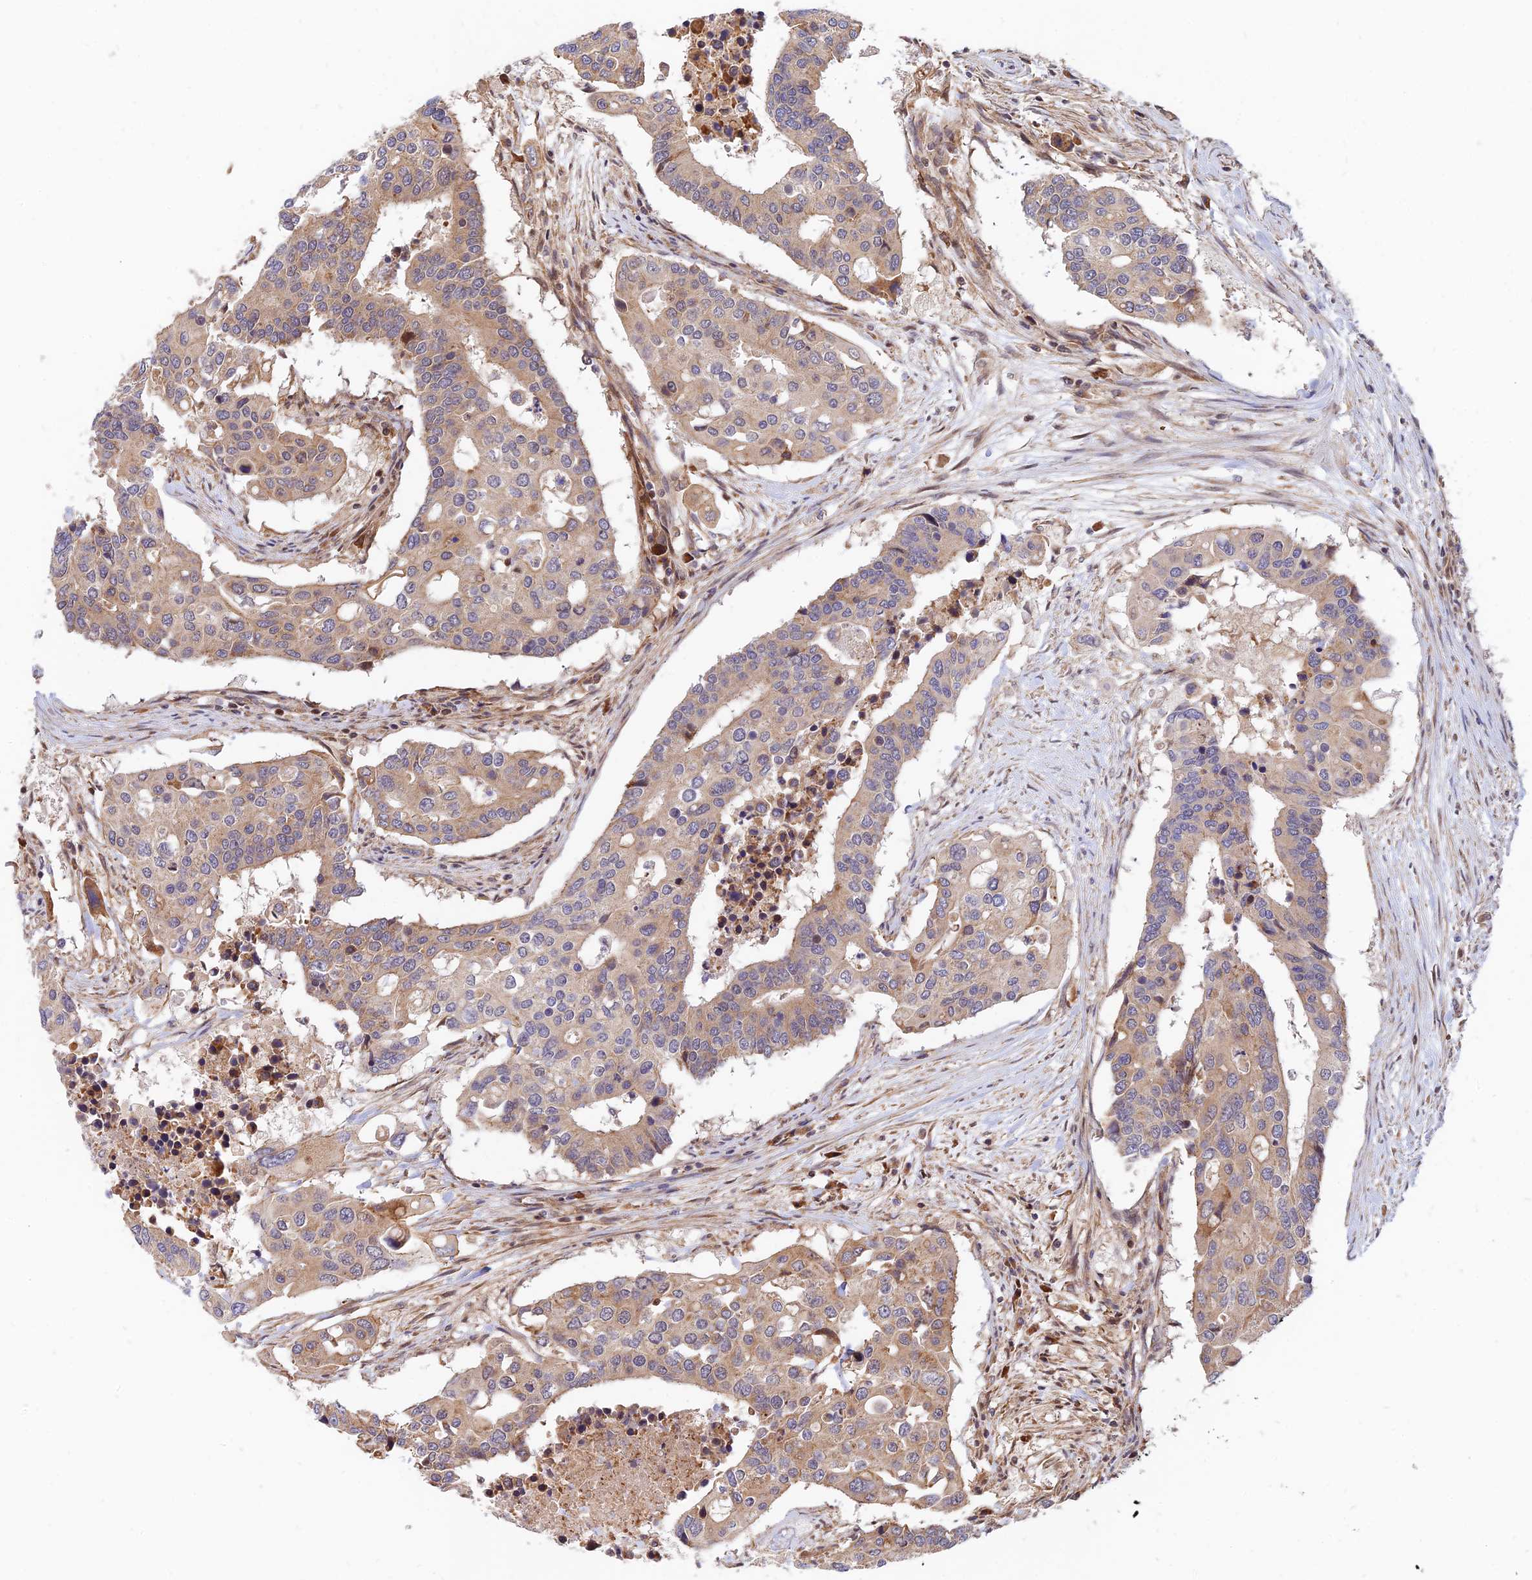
{"staining": {"intensity": "weak", "quantity": "25%-75%", "location": "cytoplasmic/membranous"}, "tissue": "colorectal cancer", "cell_type": "Tumor cells", "image_type": "cancer", "snomed": [{"axis": "morphology", "description": "Adenocarcinoma, NOS"}, {"axis": "topography", "description": "Colon"}], "caption": "Immunohistochemistry staining of colorectal adenocarcinoma, which exhibits low levels of weak cytoplasmic/membranous positivity in approximately 25%-75% of tumor cells indicating weak cytoplasmic/membranous protein expression. The staining was performed using DAB (3,3'-diaminobenzidine) (brown) for protein detection and nuclei were counterstained in hematoxylin (blue).", "gene": "WDR41", "patient": {"sex": "male", "age": 77}}